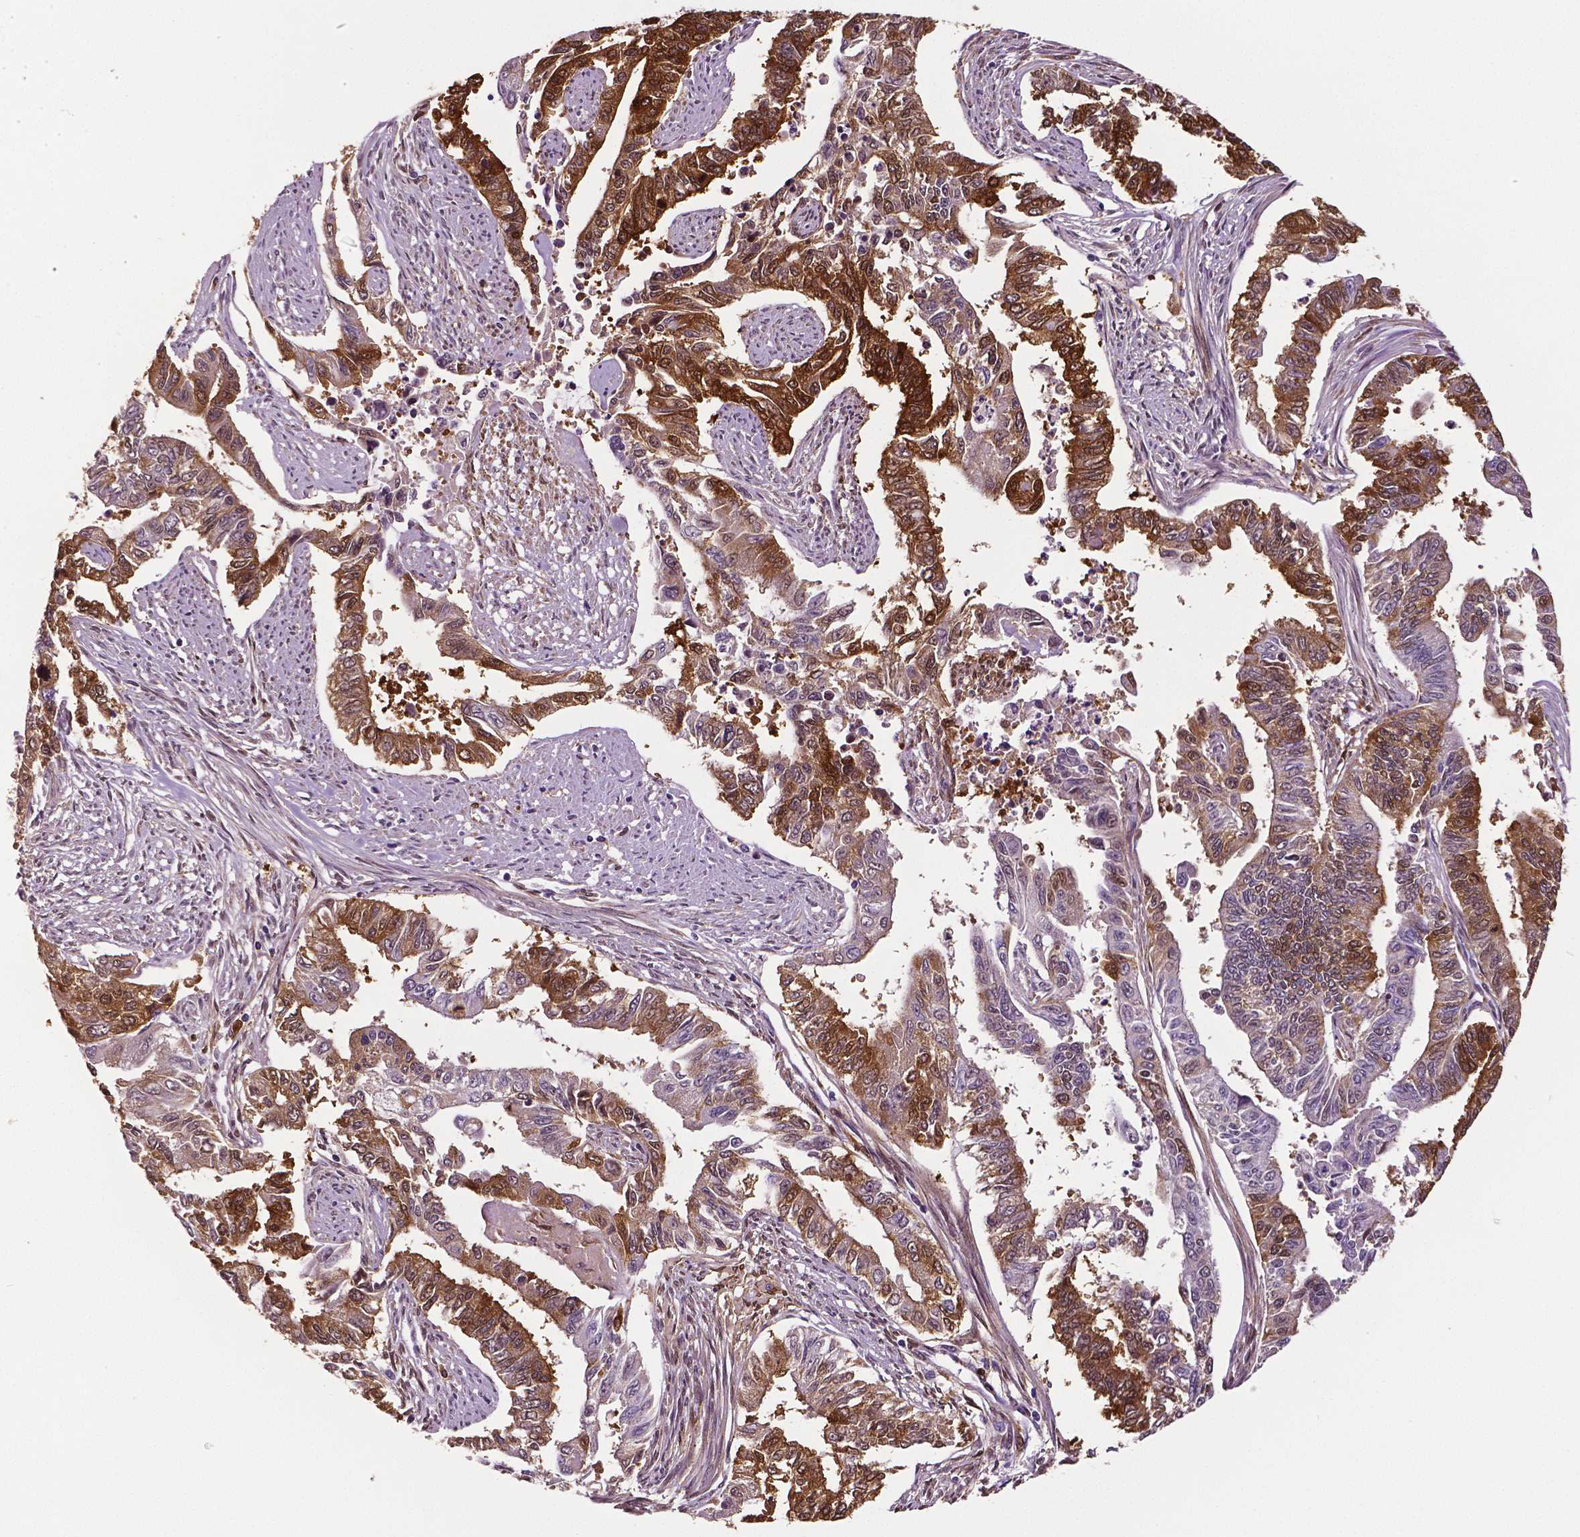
{"staining": {"intensity": "strong", "quantity": "25%-75%", "location": "cytoplasmic/membranous,nuclear"}, "tissue": "endometrial cancer", "cell_type": "Tumor cells", "image_type": "cancer", "snomed": [{"axis": "morphology", "description": "Adenocarcinoma, NOS"}, {"axis": "topography", "description": "Uterus"}], "caption": "A brown stain highlights strong cytoplasmic/membranous and nuclear expression of a protein in human adenocarcinoma (endometrial) tumor cells.", "gene": "PHGDH", "patient": {"sex": "female", "age": 59}}